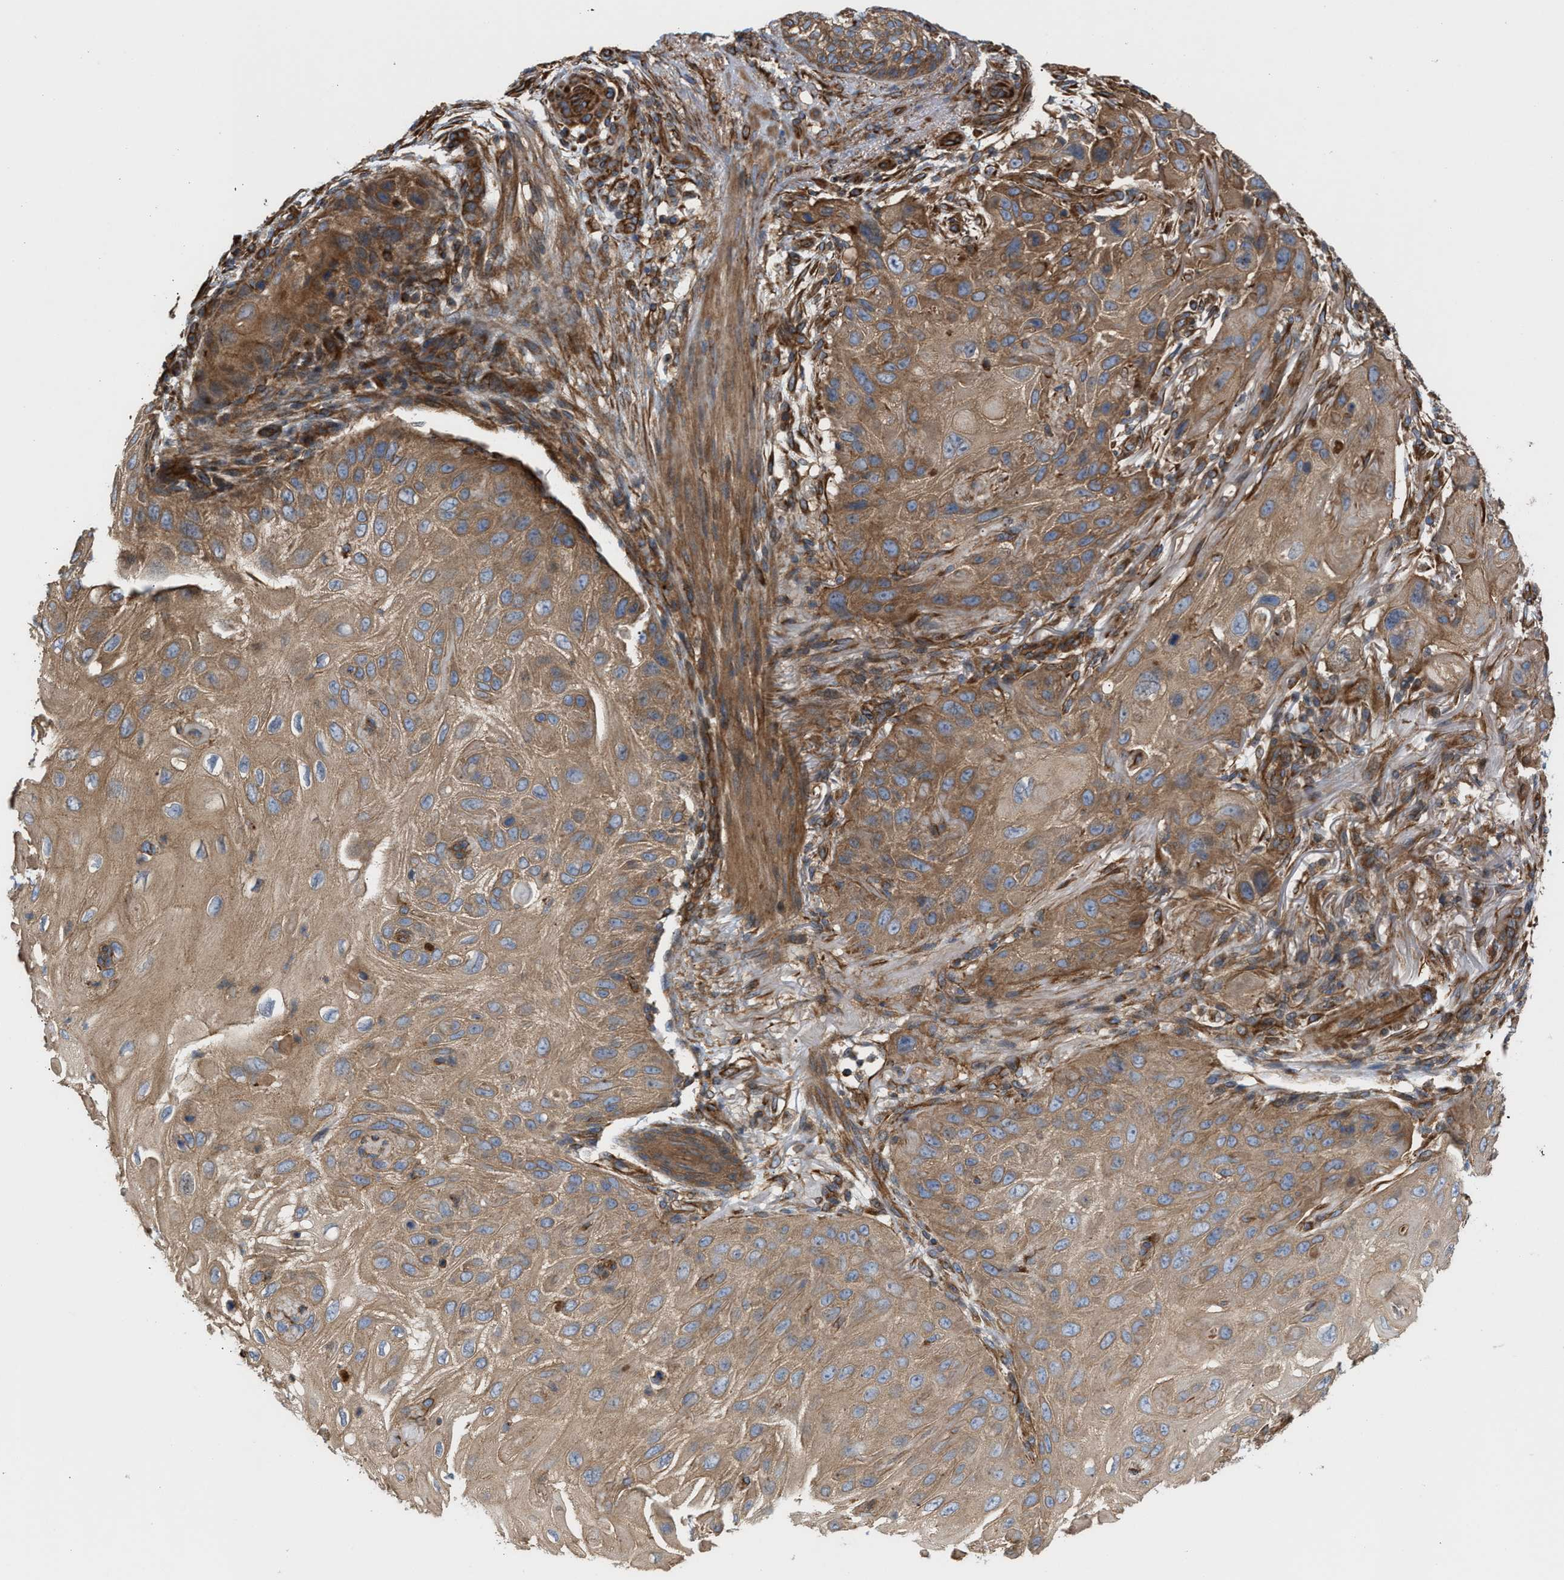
{"staining": {"intensity": "moderate", "quantity": ">75%", "location": "cytoplasmic/membranous"}, "tissue": "skin cancer", "cell_type": "Tumor cells", "image_type": "cancer", "snomed": [{"axis": "morphology", "description": "Squamous cell carcinoma, NOS"}, {"axis": "topography", "description": "Skin"}], "caption": "Immunohistochemistry (IHC) of skin cancer shows medium levels of moderate cytoplasmic/membranous positivity in about >75% of tumor cells.", "gene": "EPS15L1", "patient": {"sex": "female", "age": 77}}